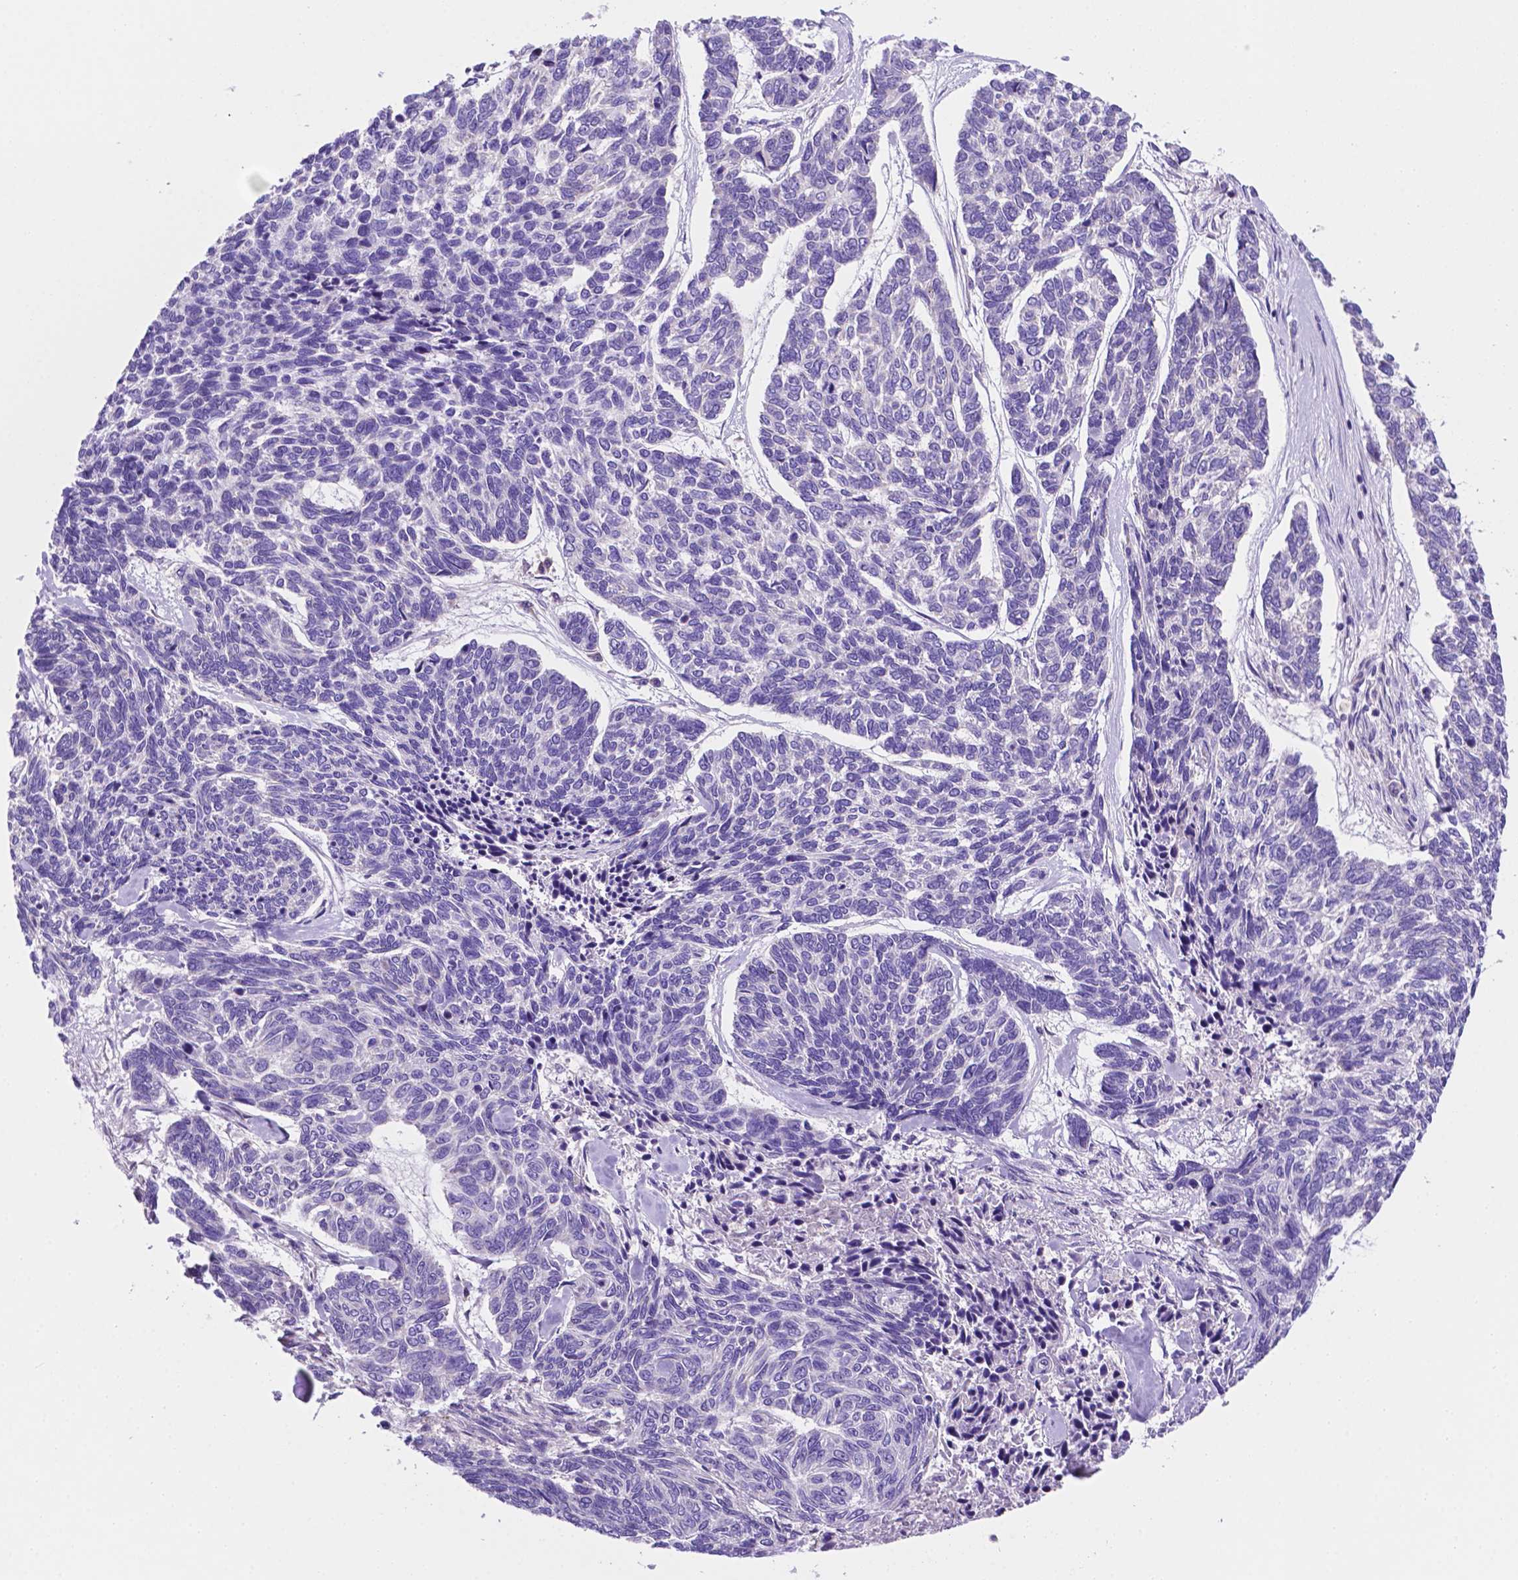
{"staining": {"intensity": "negative", "quantity": "none", "location": "none"}, "tissue": "skin cancer", "cell_type": "Tumor cells", "image_type": "cancer", "snomed": [{"axis": "morphology", "description": "Basal cell carcinoma"}, {"axis": "topography", "description": "Skin"}], "caption": "IHC micrograph of skin basal cell carcinoma stained for a protein (brown), which demonstrates no positivity in tumor cells.", "gene": "CEACAM7", "patient": {"sex": "female", "age": 65}}